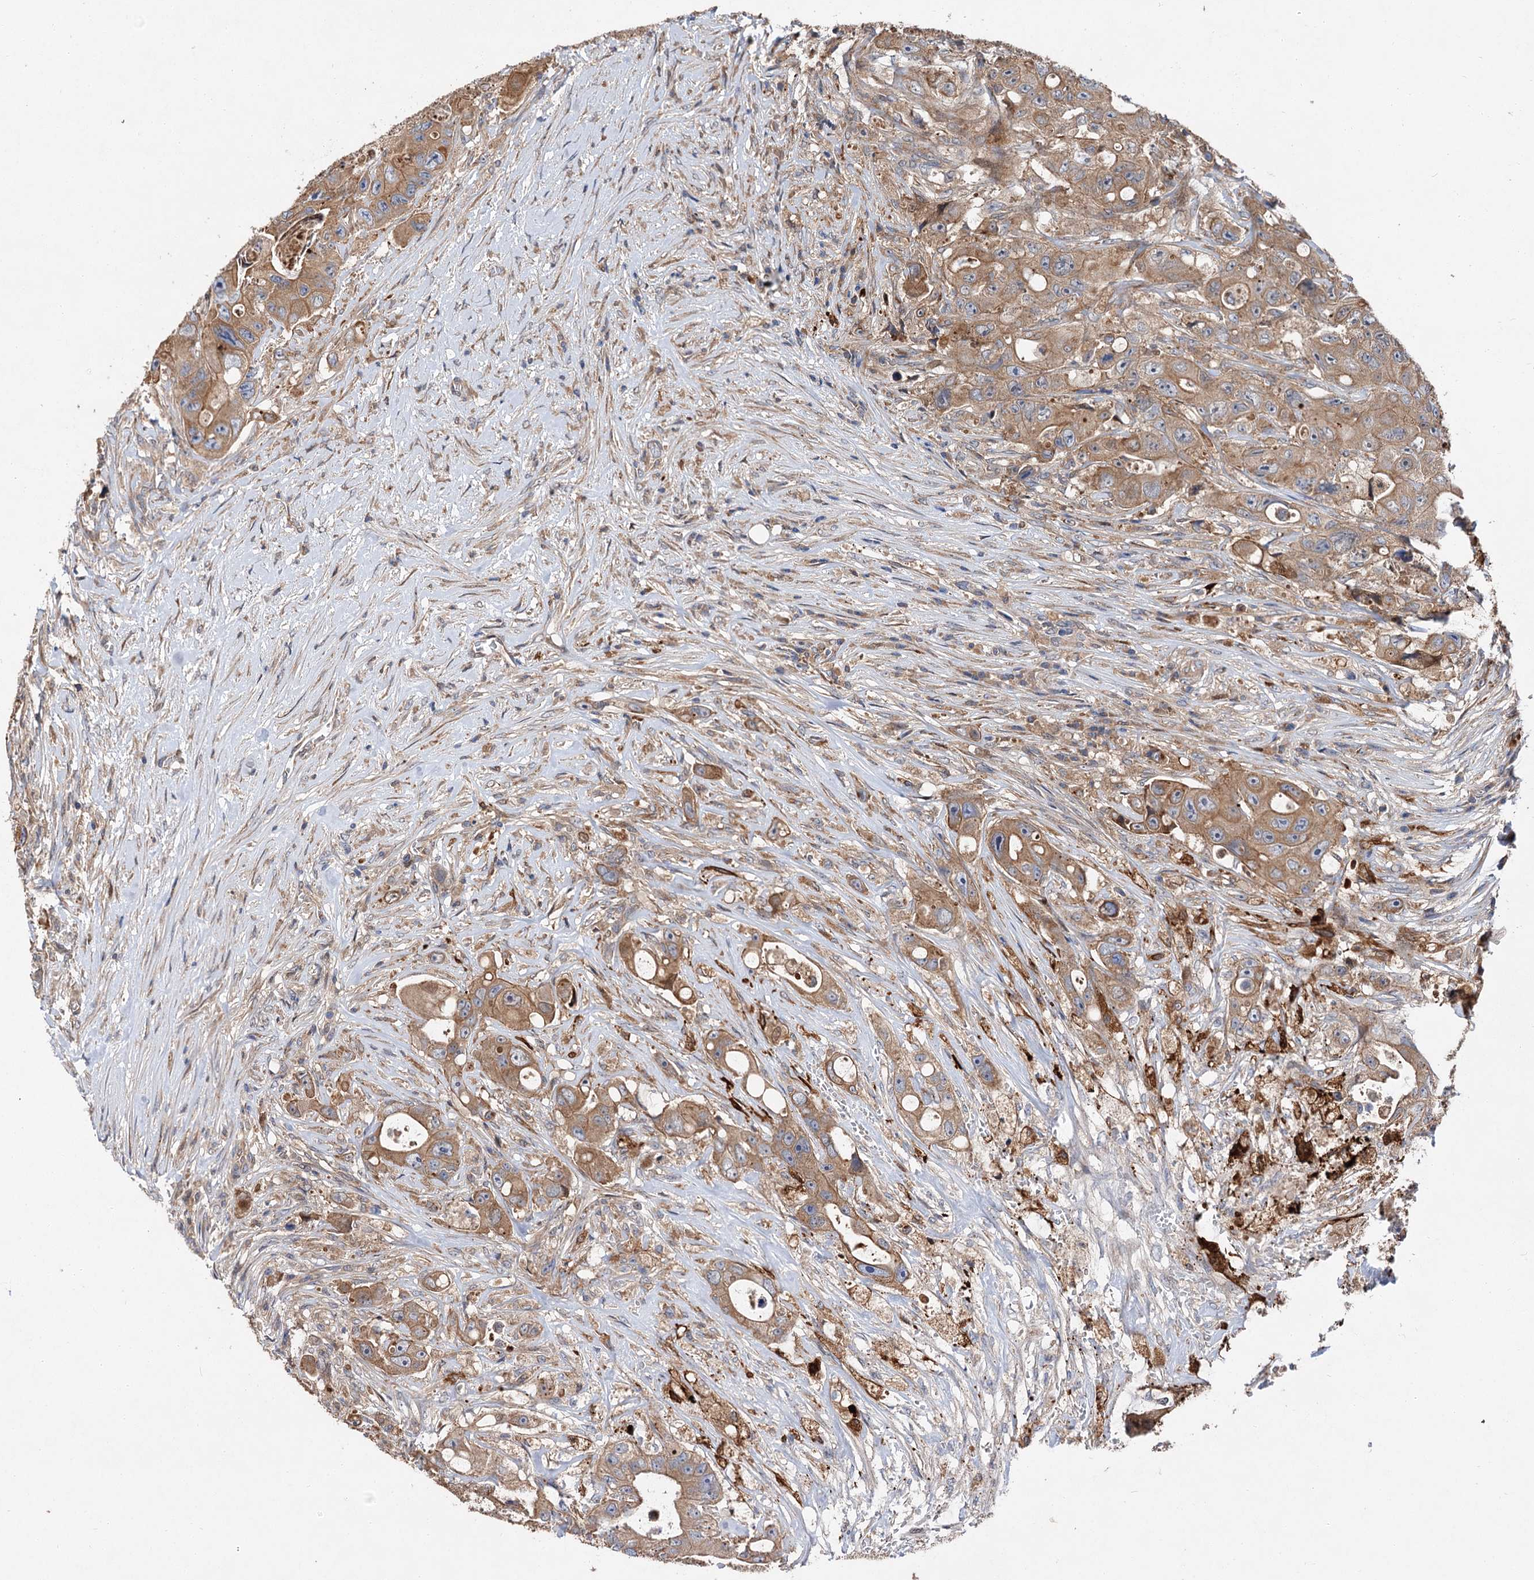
{"staining": {"intensity": "moderate", "quantity": ">75%", "location": "cytoplasmic/membranous"}, "tissue": "colorectal cancer", "cell_type": "Tumor cells", "image_type": "cancer", "snomed": [{"axis": "morphology", "description": "Adenocarcinoma, NOS"}, {"axis": "topography", "description": "Colon"}], "caption": "This is a histology image of immunohistochemistry (IHC) staining of colorectal adenocarcinoma, which shows moderate positivity in the cytoplasmic/membranous of tumor cells.", "gene": "NAA25", "patient": {"sex": "female", "age": 46}}